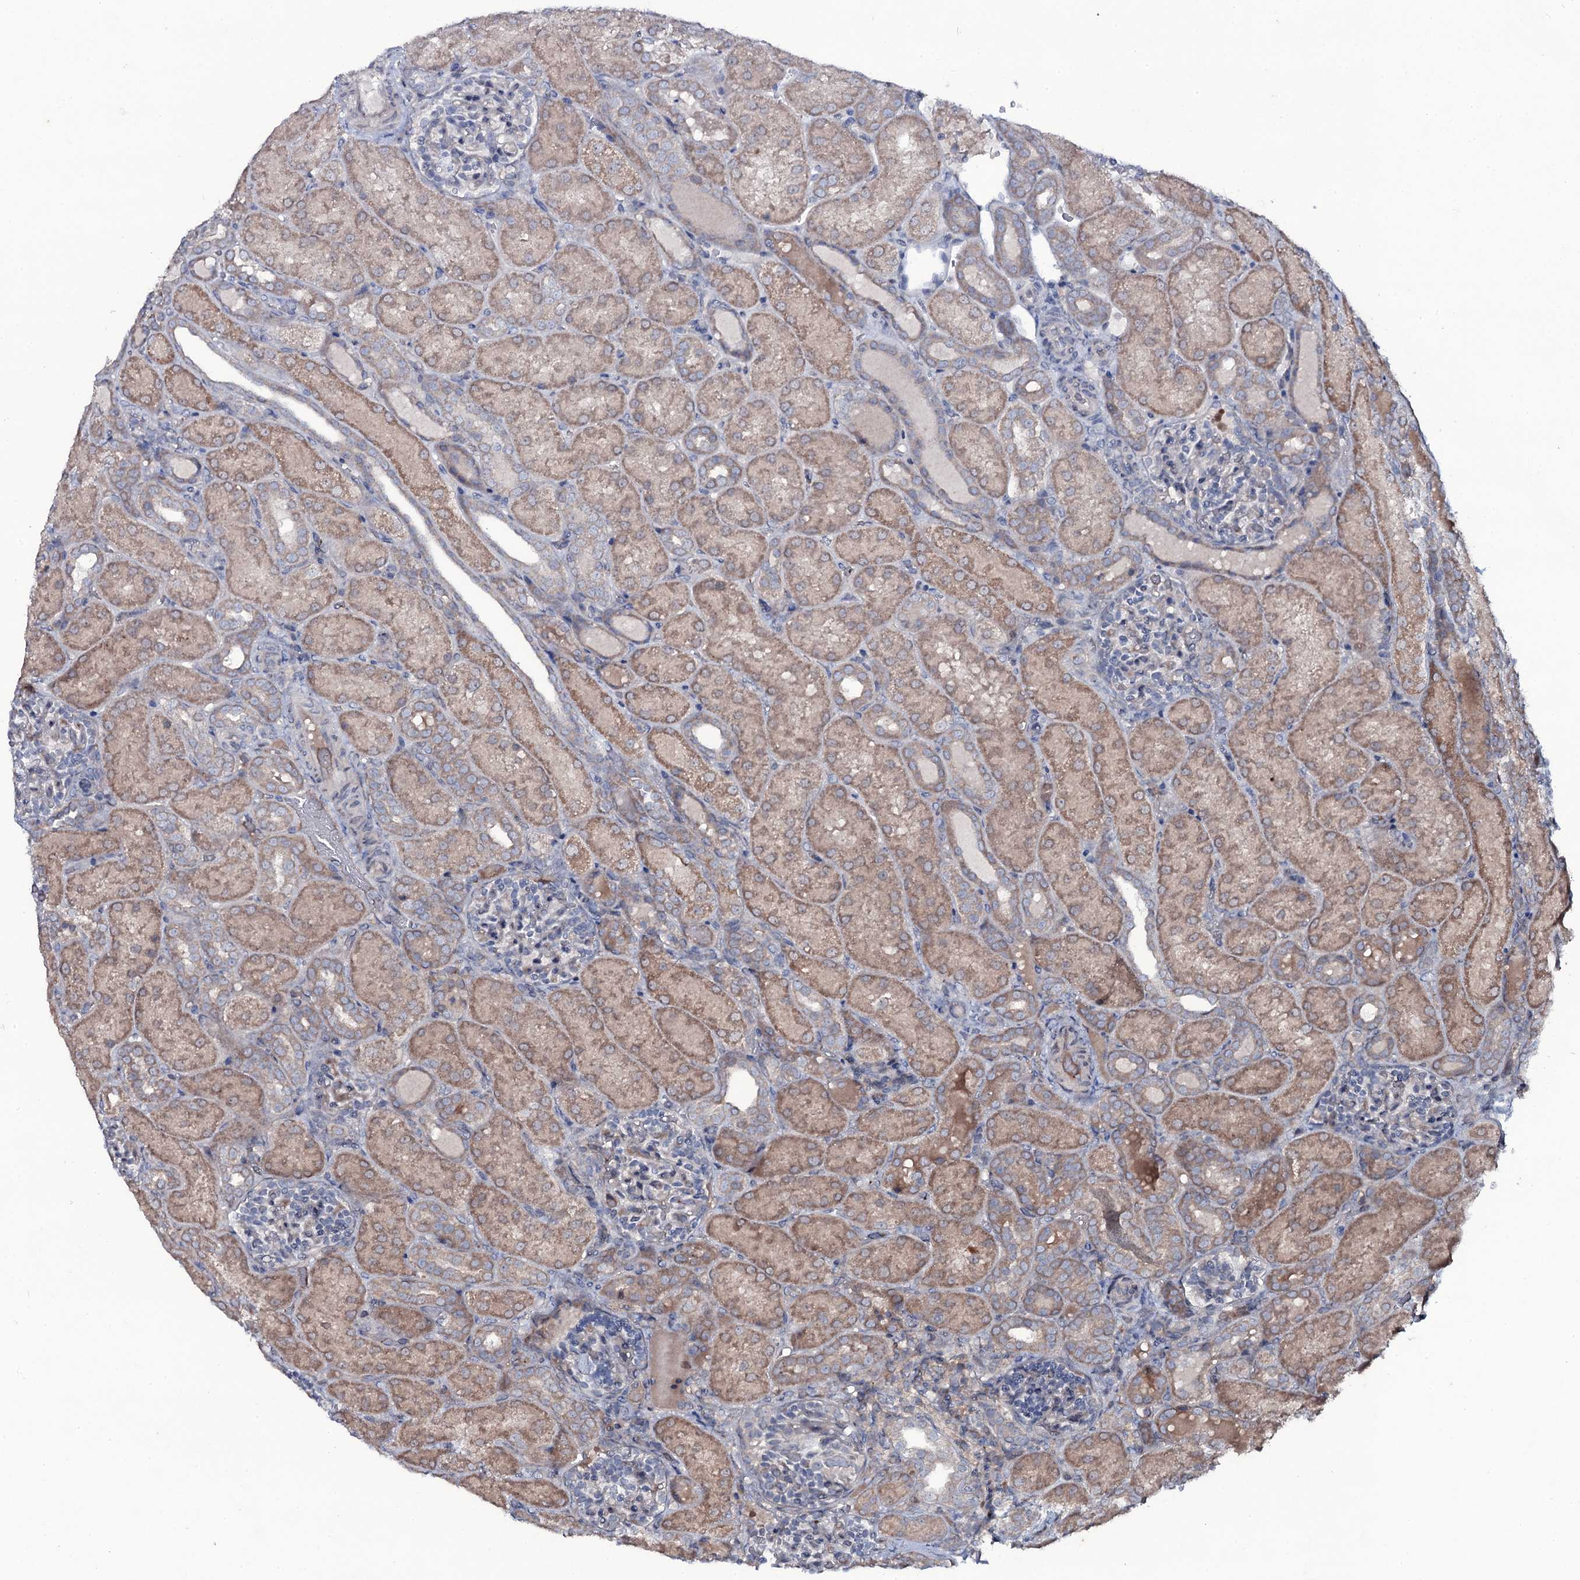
{"staining": {"intensity": "negative", "quantity": "none", "location": "none"}, "tissue": "kidney", "cell_type": "Cells in glomeruli", "image_type": "normal", "snomed": [{"axis": "morphology", "description": "Normal tissue, NOS"}, {"axis": "topography", "description": "Kidney"}], "caption": "IHC photomicrograph of normal kidney: kidney stained with DAB (3,3'-diaminobenzidine) shows no significant protein expression in cells in glomeruli.", "gene": "SNAP23", "patient": {"sex": "male", "age": 1}}